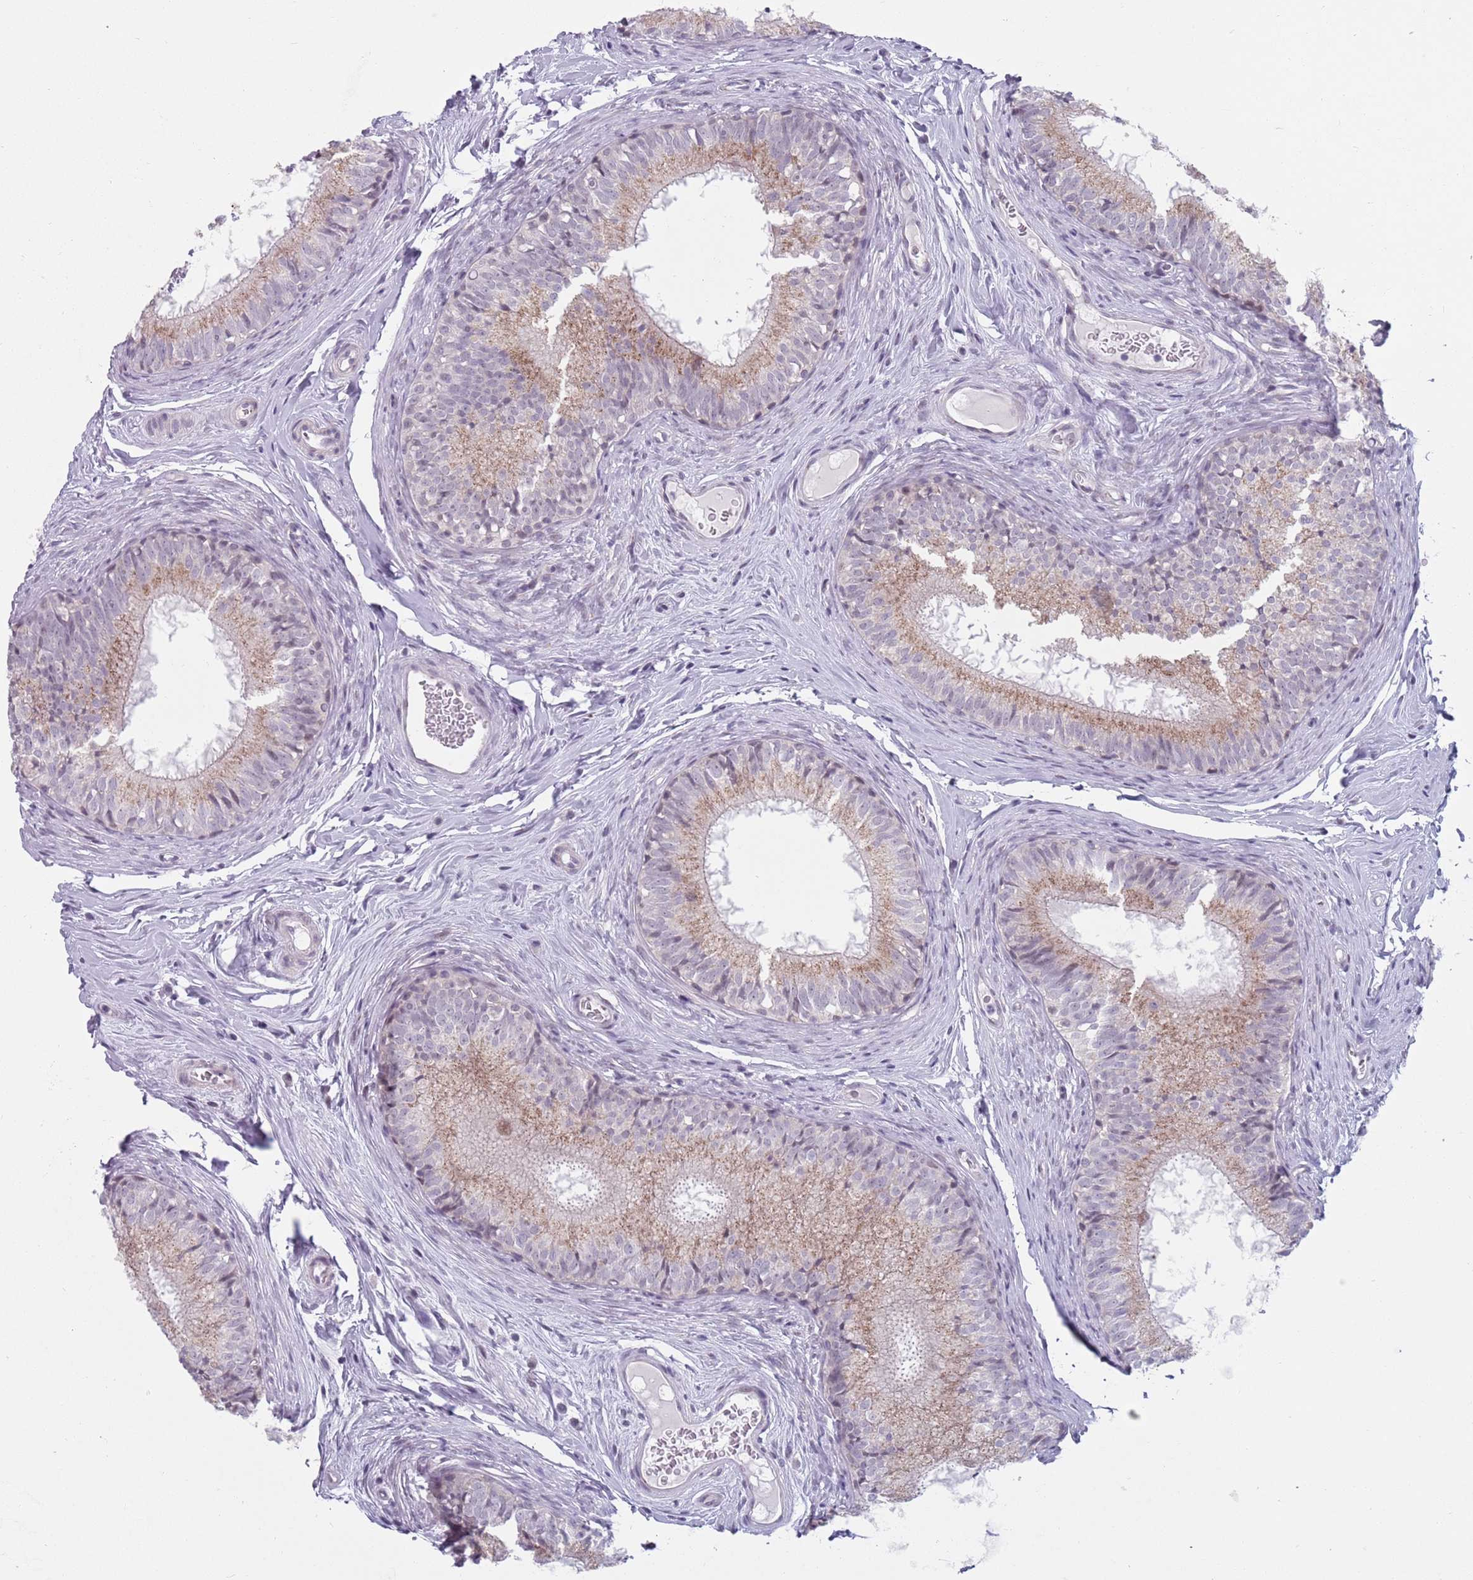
{"staining": {"intensity": "moderate", "quantity": "25%-75%", "location": "cytoplasmic/membranous"}, "tissue": "epididymis", "cell_type": "Glandular cells", "image_type": "normal", "snomed": [{"axis": "morphology", "description": "Normal tissue, NOS"}, {"axis": "topography", "description": "Epididymis"}], "caption": "The image reveals immunohistochemical staining of unremarkable epididymis. There is moderate cytoplasmic/membranous staining is present in approximately 25%-75% of glandular cells.", "gene": "ZKSCAN2", "patient": {"sex": "male", "age": 25}}